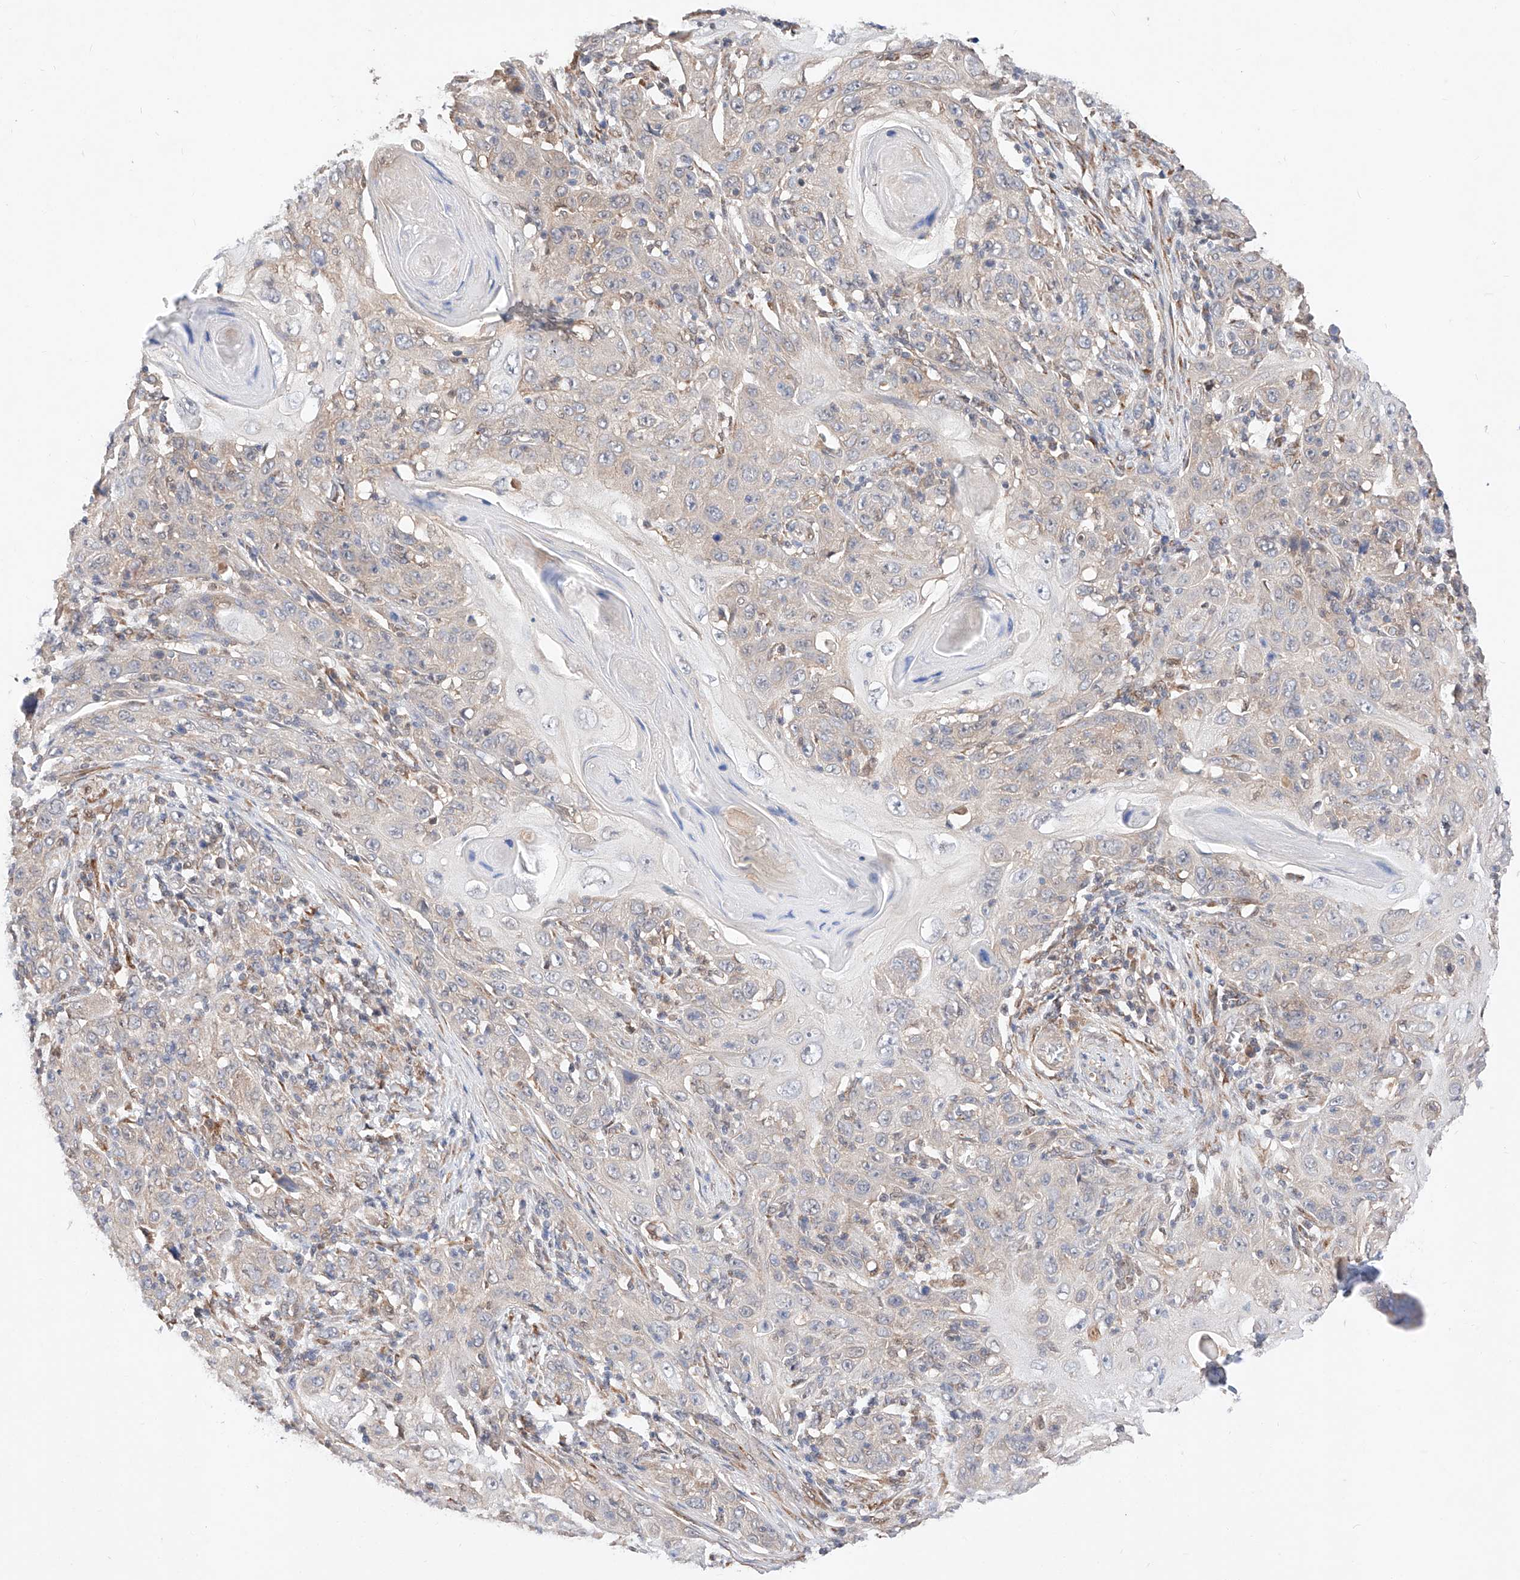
{"staining": {"intensity": "negative", "quantity": "none", "location": "none"}, "tissue": "skin cancer", "cell_type": "Tumor cells", "image_type": "cancer", "snomed": [{"axis": "morphology", "description": "Squamous cell carcinoma, NOS"}, {"axis": "topography", "description": "Skin"}], "caption": "Immunohistochemistry histopathology image of squamous cell carcinoma (skin) stained for a protein (brown), which displays no positivity in tumor cells.", "gene": "ZSCAN4", "patient": {"sex": "female", "age": 88}}